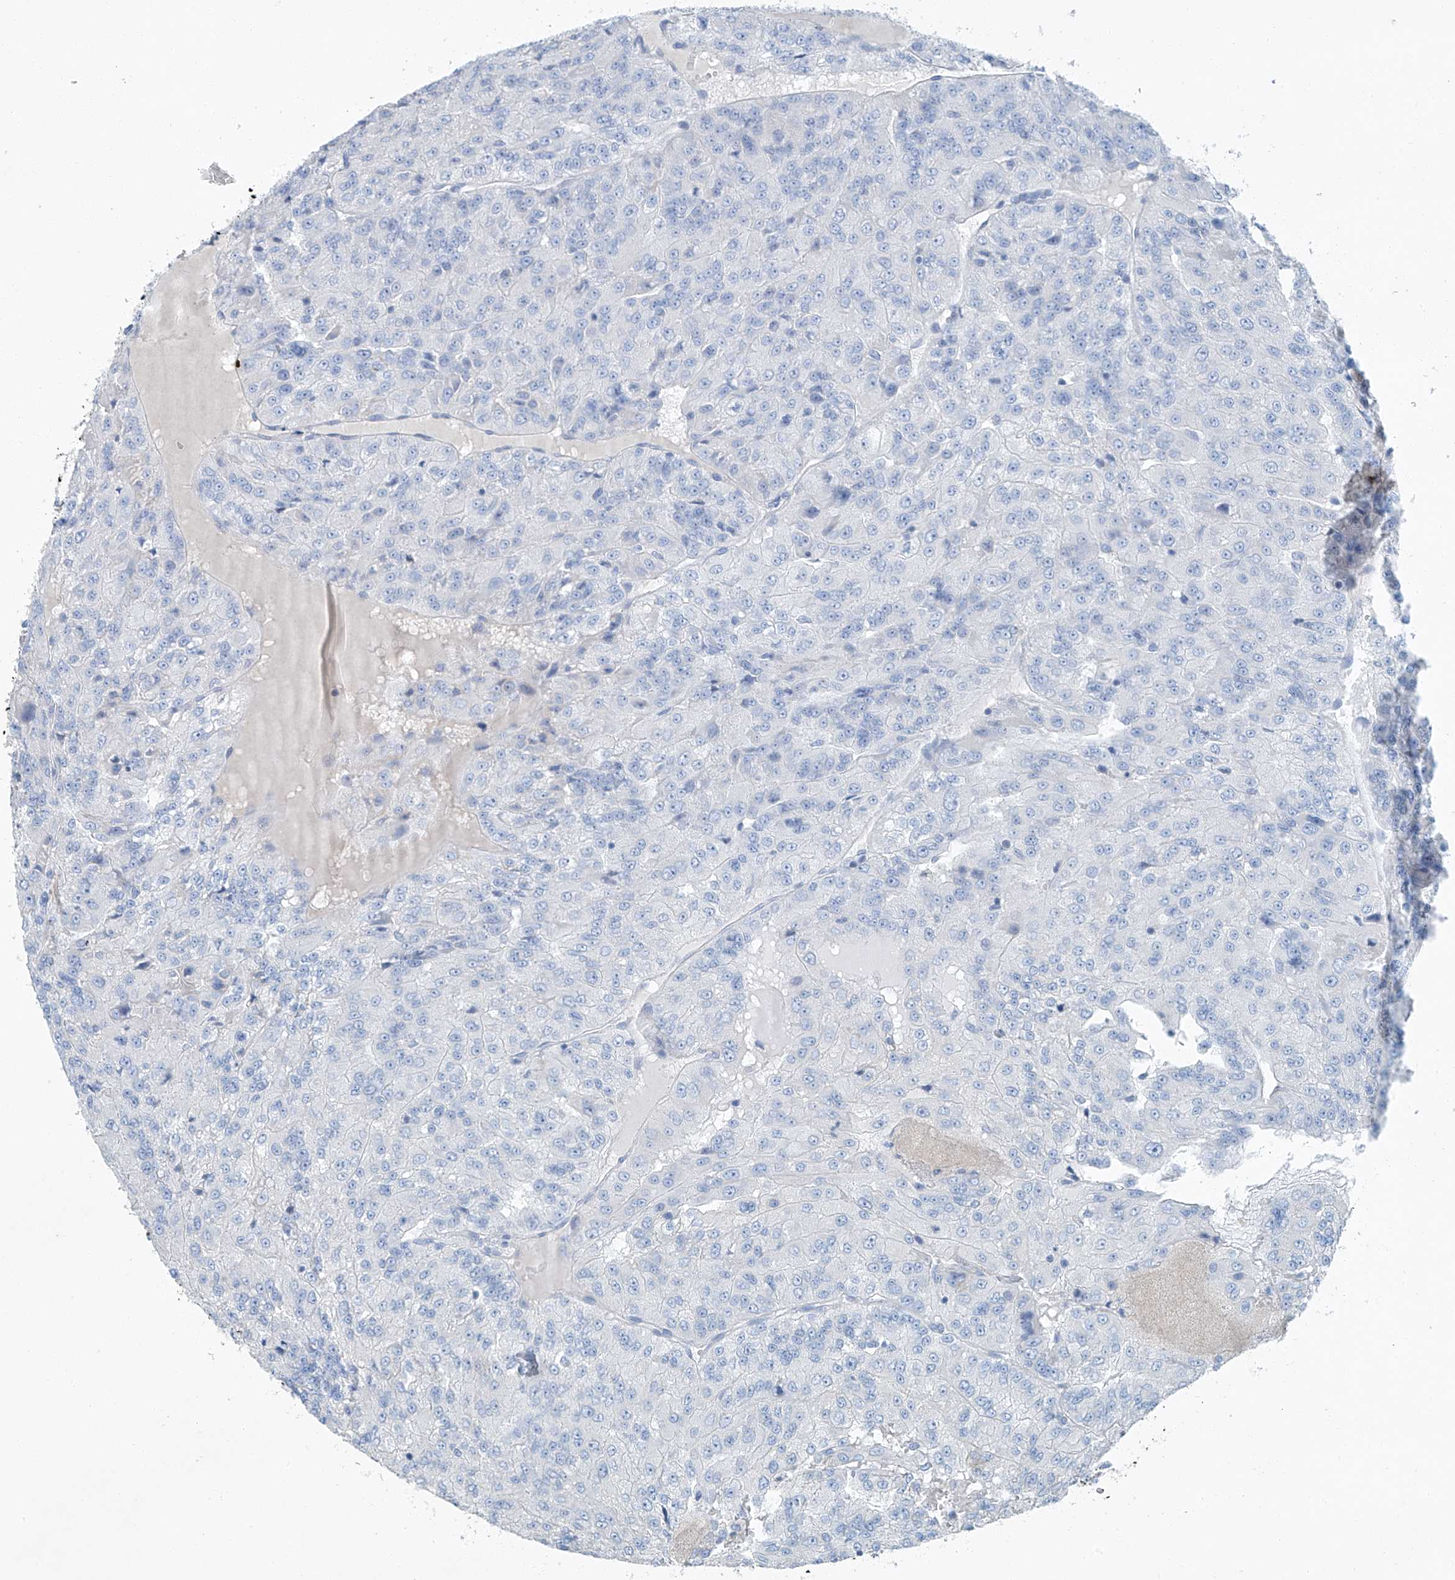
{"staining": {"intensity": "negative", "quantity": "none", "location": "none"}, "tissue": "renal cancer", "cell_type": "Tumor cells", "image_type": "cancer", "snomed": [{"axis": "morphology", "description": "Adenocarcinoma, NOS"}, {"axis": "topography", "description": "Kidney"}], "caption": "A micrograph of adenocarcinoma (renal) stained for a protein exhibits no brown staining in tumor cells. The staining is performed using DAB (3,3'-diaminobenzidine) brown chromogen with nuclei counter-stained in using hematoxylin.", "gene": "C1orf87", "patient": {"sex": "female", "age": 63}}